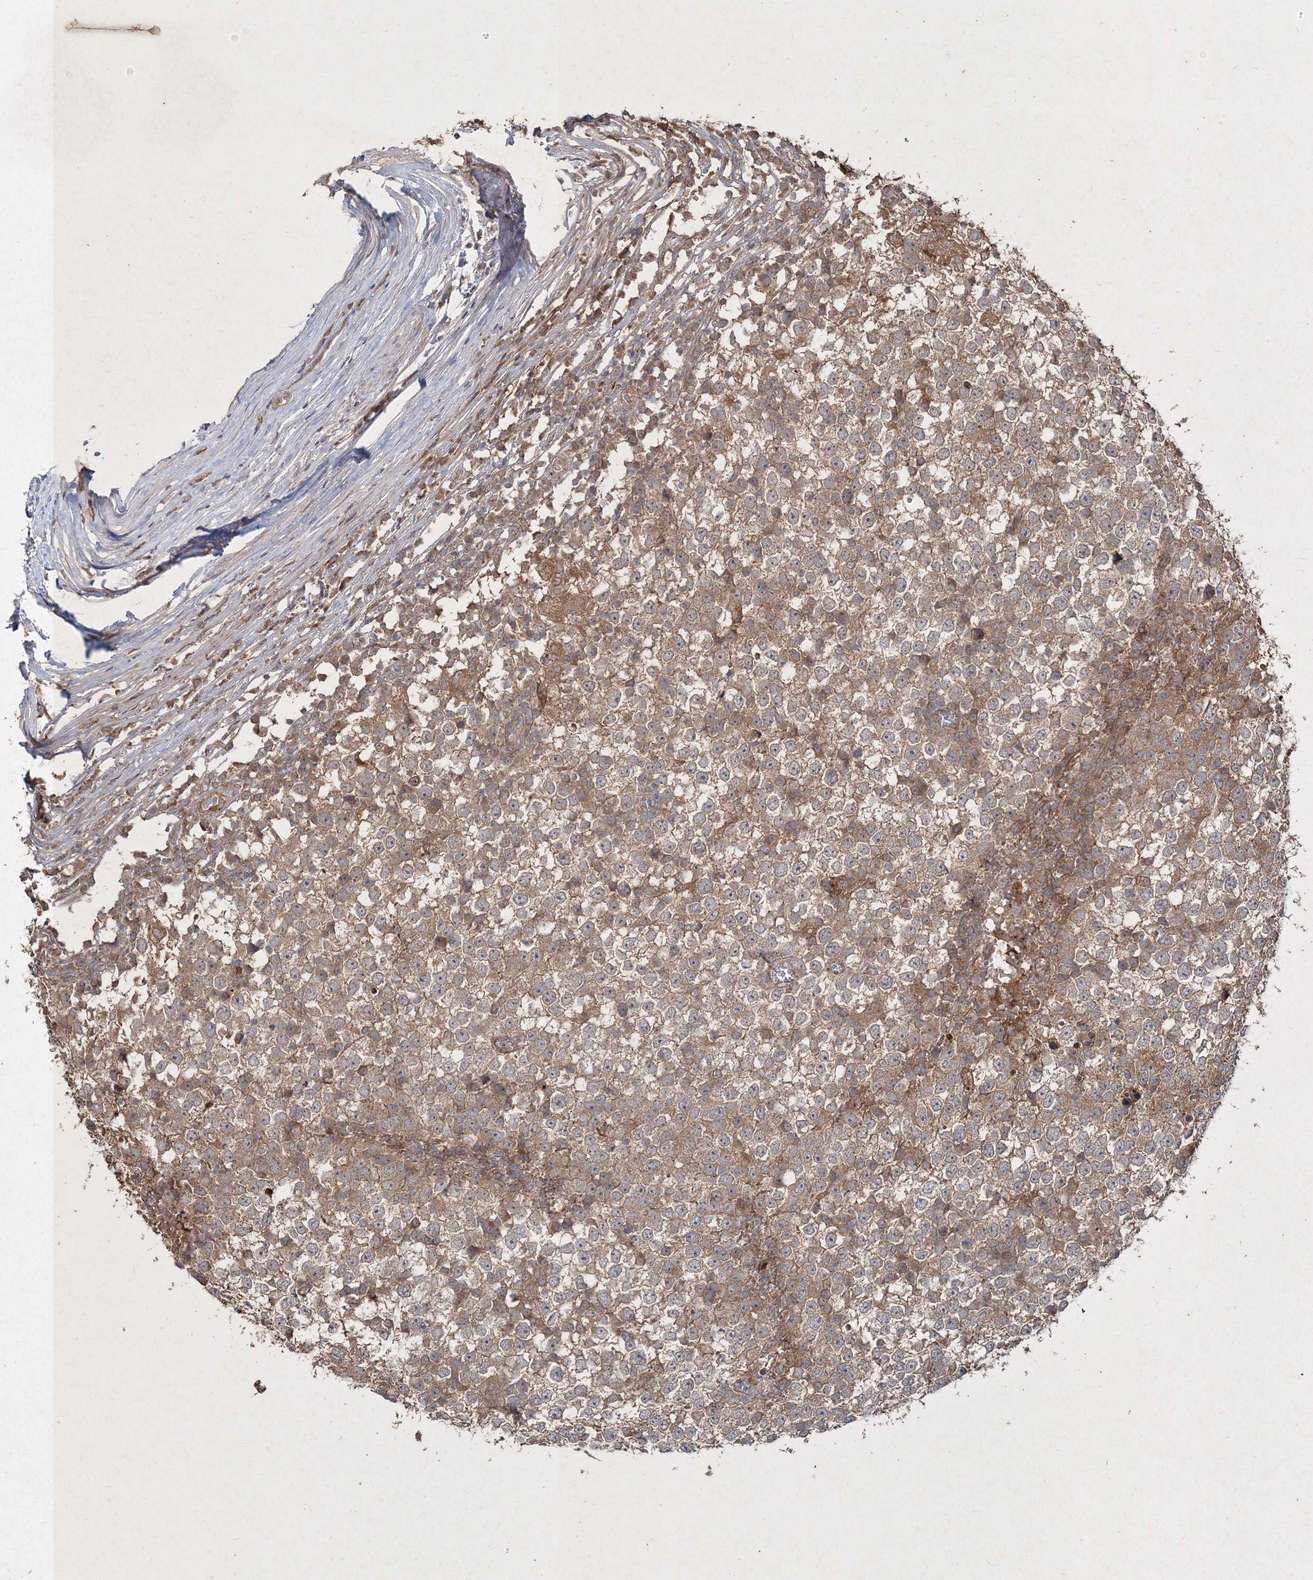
{"staining": {"intensity": "weak", "quantity": ">75%", "location": "cytoplasmic/membranous"}, "tissue": "testis cancer", "cell_type": "Tumor cells", "image_type": "cancer", "snomed": [{"axis": "morphology", "description": "Seminoma, NOS"}, {"axis": "topography", "description": "Testis"}], "caption": "A brown stain shows weak cytoplasmic/membranous expression of a protein in human seminoma (testis) tumor cells. Using DAB (3,3'-diaminobenzidine) (brown) and hematoxylin (blue) stains, captured at high magnification using brightfield microscopy.", "gene": "SPRY1", "patient": {"sex": "male", "age": 65}}